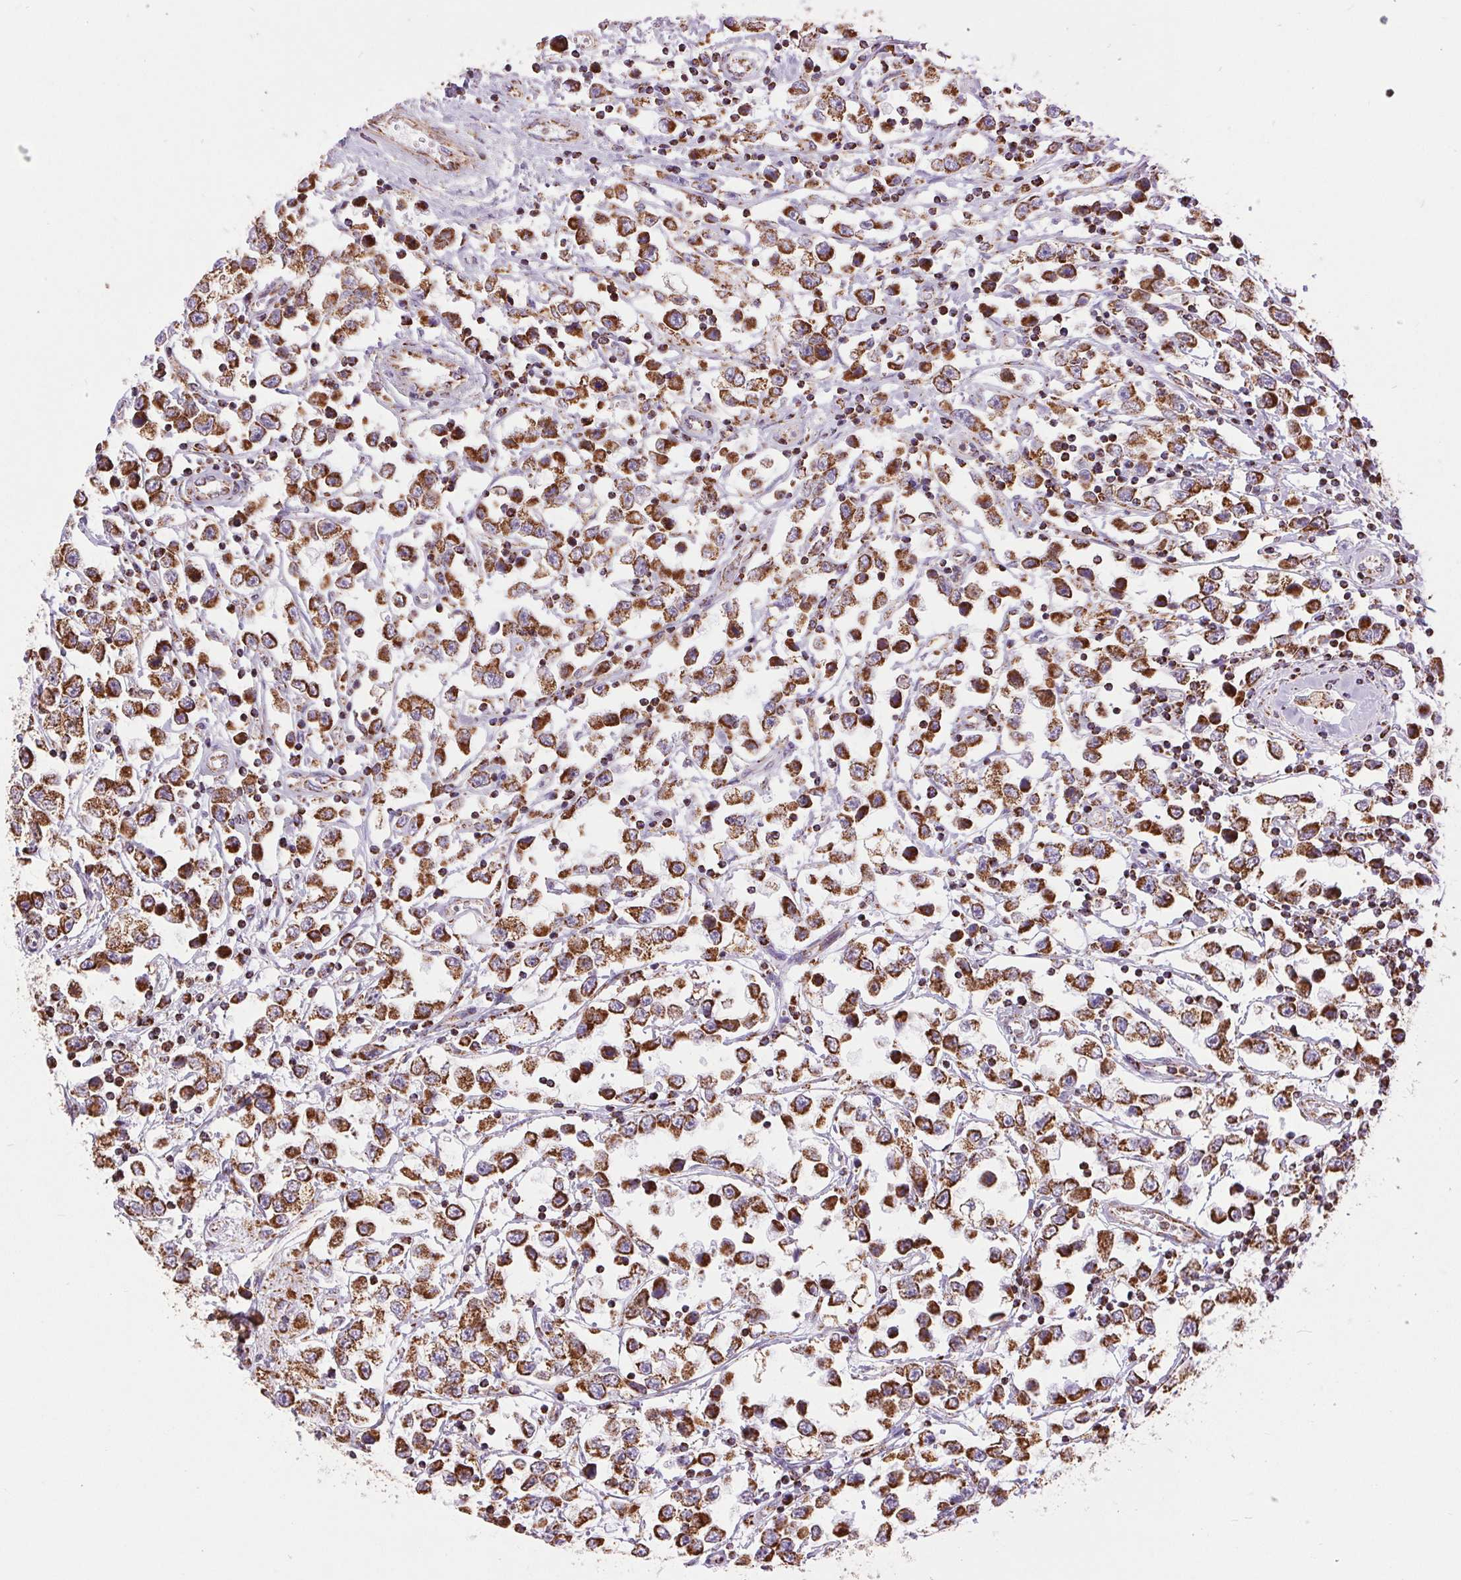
{"staining": {"intensity": "strong", "quantity": ">75%", "location": "cytoplasmic/membranous"}, "tissue": "testis cancer", "cell_type": "Tumor cells", "image_type": "cancer", "snomed": [{"axis": "morphology", "description": "Seminoma, NOS"}, {"axis": "topography", "description": "Testis"}], "caption": "DAB (3,3'-diaminobenzidine) immunohistochemical staining of human testis cancer displays strong cytoplasmic/membranous protein positivity in about >75% of tumor cells.", "gene": "ATP5PB", "patient": {"sex": "male", "age": 34}}